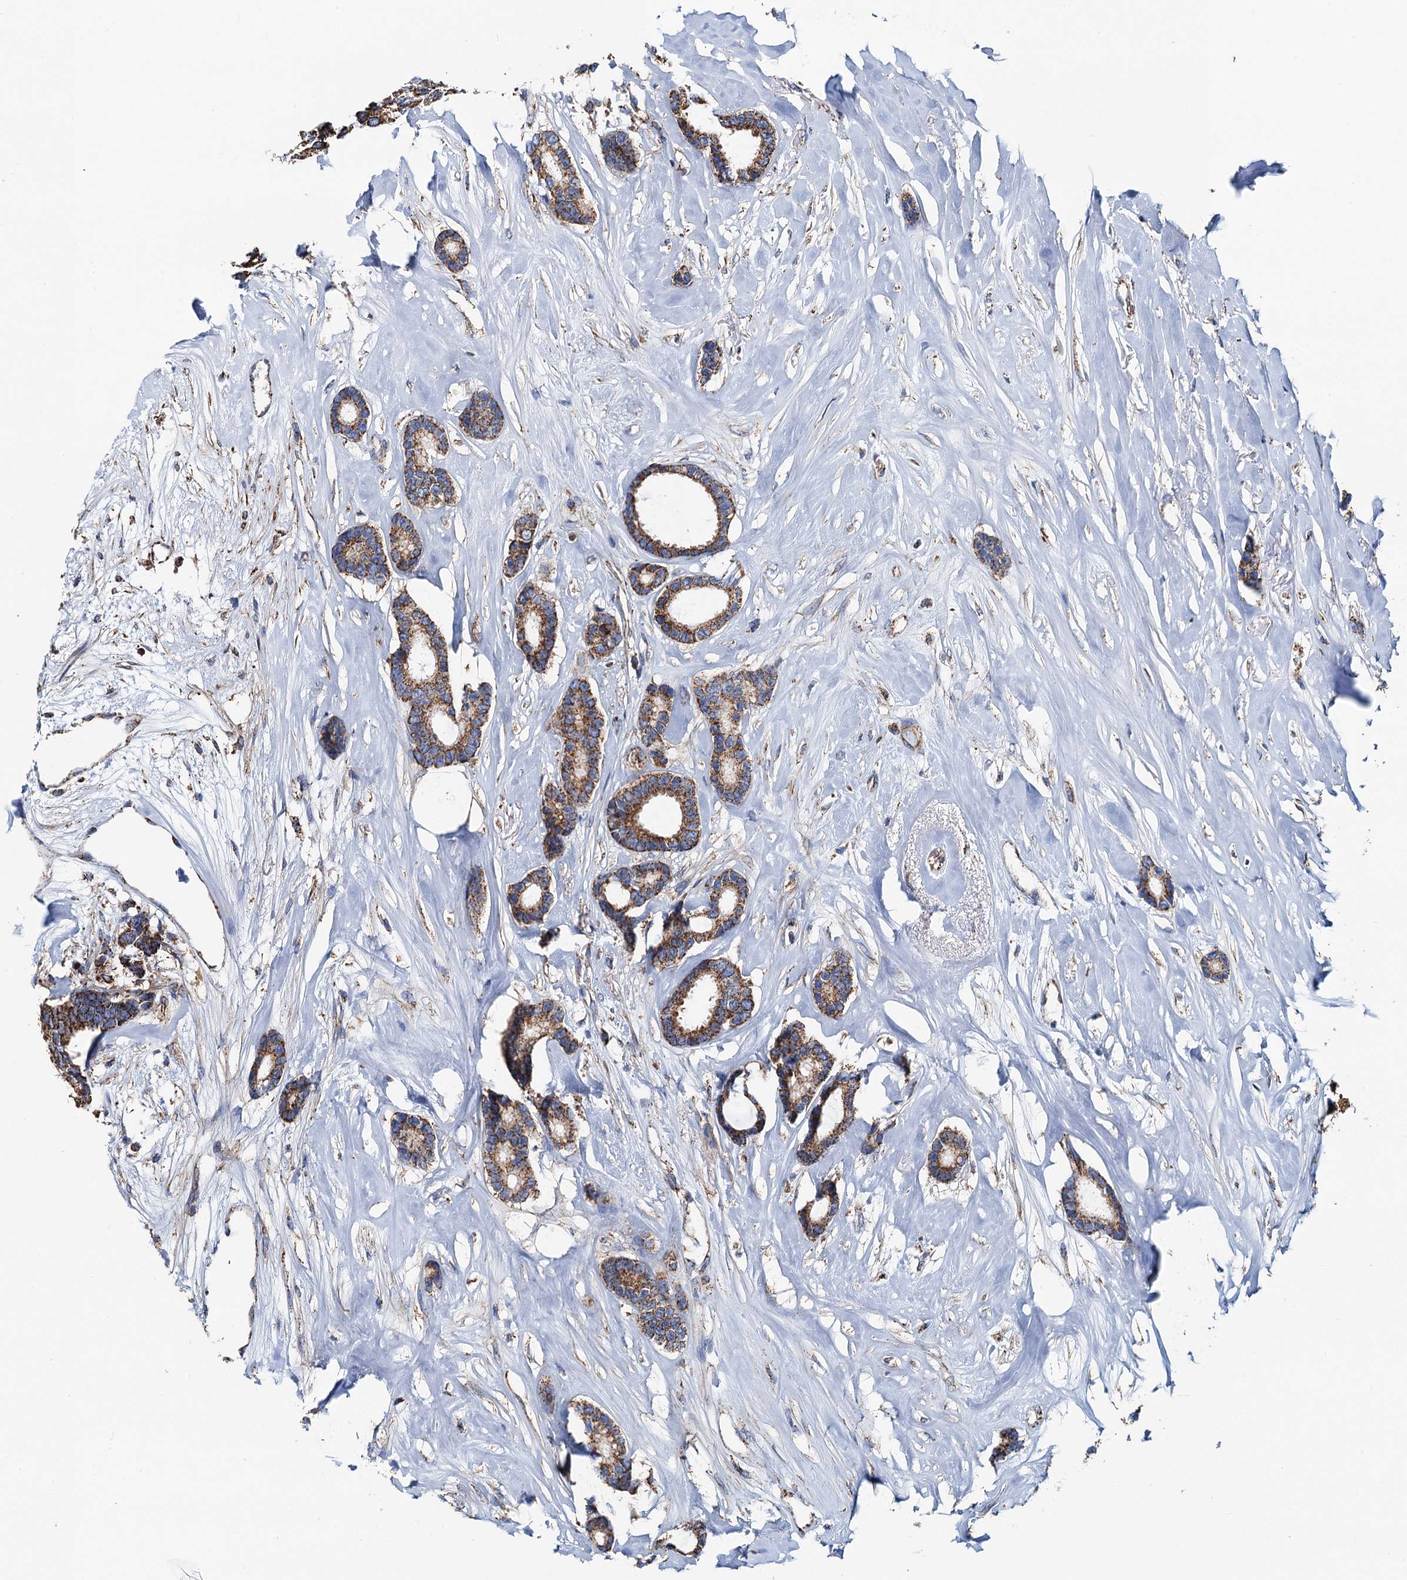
{"staining": {"intensity": "strong", "quantity": ">75%", "location": "cytoplasmic/membranous"}, "tissue": "breast cancer", "cell_type": "Tumor cells", "image_type": "cancer", "snomed": [{"axis": "morphology", "description": "Duct carcinoma"}, {"axis": "topography", "description": "Breast"}], "caption": "Immunohistochemical staining of breast cancer reveals high levels of strong cytoplasmic/membranous expression in about >75% of tumor cells. The staining was performed using DAB (3,3'-diaminobenzidine), with brown indicating positive protein expression. Nuclei are stained blue with hematoxylin.", "gene": "AAGAB", "patient": {"sex": "female", "age": 87}}